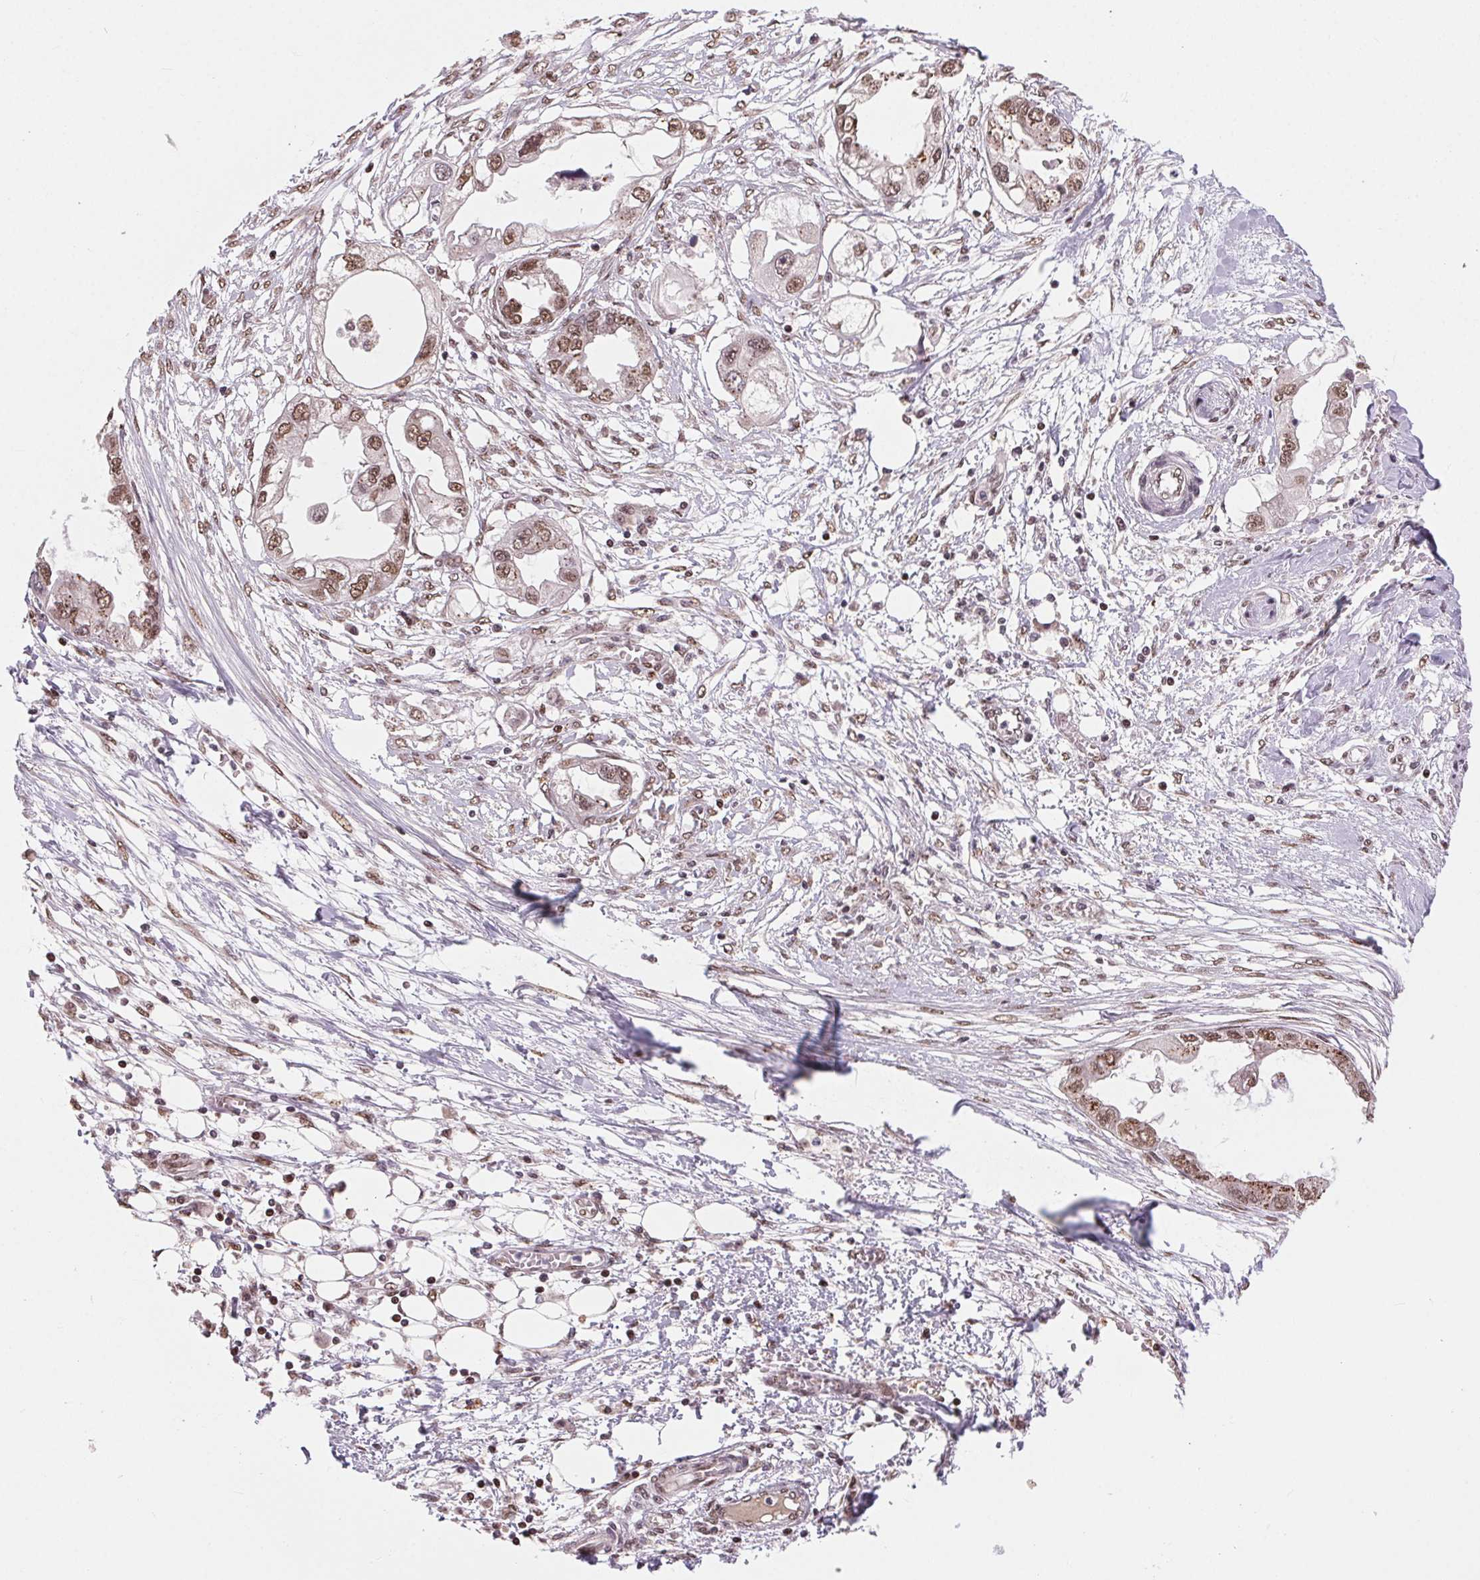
{"staining": {"intensity": "moderate", "quantity": ">75%", "location": "nuclear"}, "tissue": "endometrial cancer", "cell_type": "Tumor cells", "image_type": "cancer", "snomed": [{"axis": "morphology", "description": "Adenocarcinoma, NOS"}, {"axis": "morphology", "description": "Adenocarcinoma, metastatic, NOS"}, {"axis": "topography", "description": "Adipose tissue"}, {"axis": "topography", "description": "Endometrium"}], "caption": "Endometrial cancer was stained to show a protein in brown. There is medium levels of moderate nuclear staining in approximately >75% of tumor cells.", "gene": "RAD23A", "patient": {"sex": "female", "age": 67}}